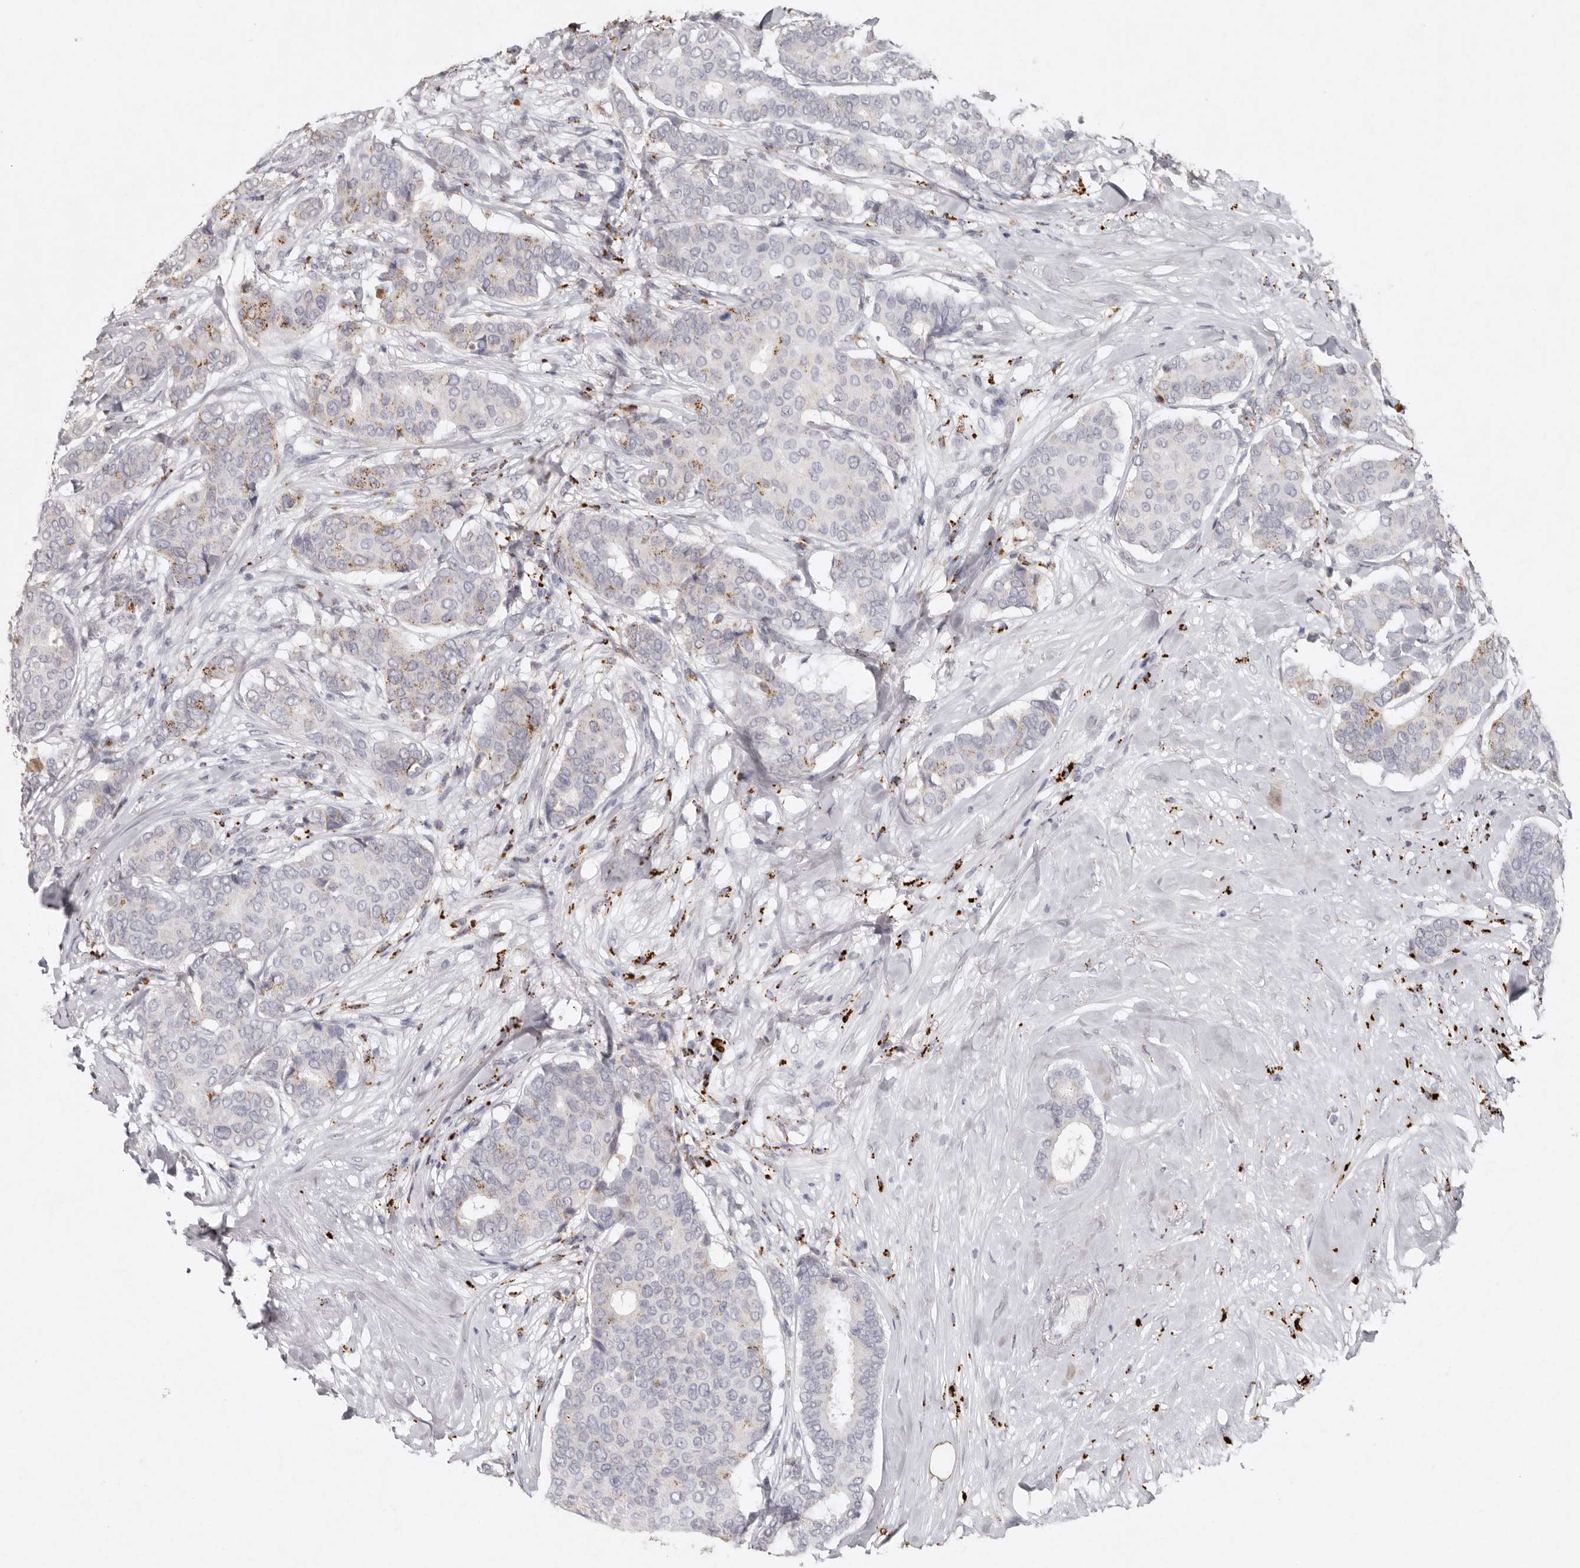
{"staining": {"intensity": "weak", "quantity": "<25%", "location": "cytoplasmic/membranous"}, "tissue": "breast cancer", "cell_type": "Tumor cells", "image_type": "cancer", "snomed": [{"axis": "morphology", "description": "Duct carcinoma"}, {"axis": "topography", "description": "Breast"}], "caption": "Protein analysis of breast infiltrating ductal carcinoma shows no significant expression in tumor cells.", "gene": "FAM185A", "patient": {"sex": "female", "age": 75}}